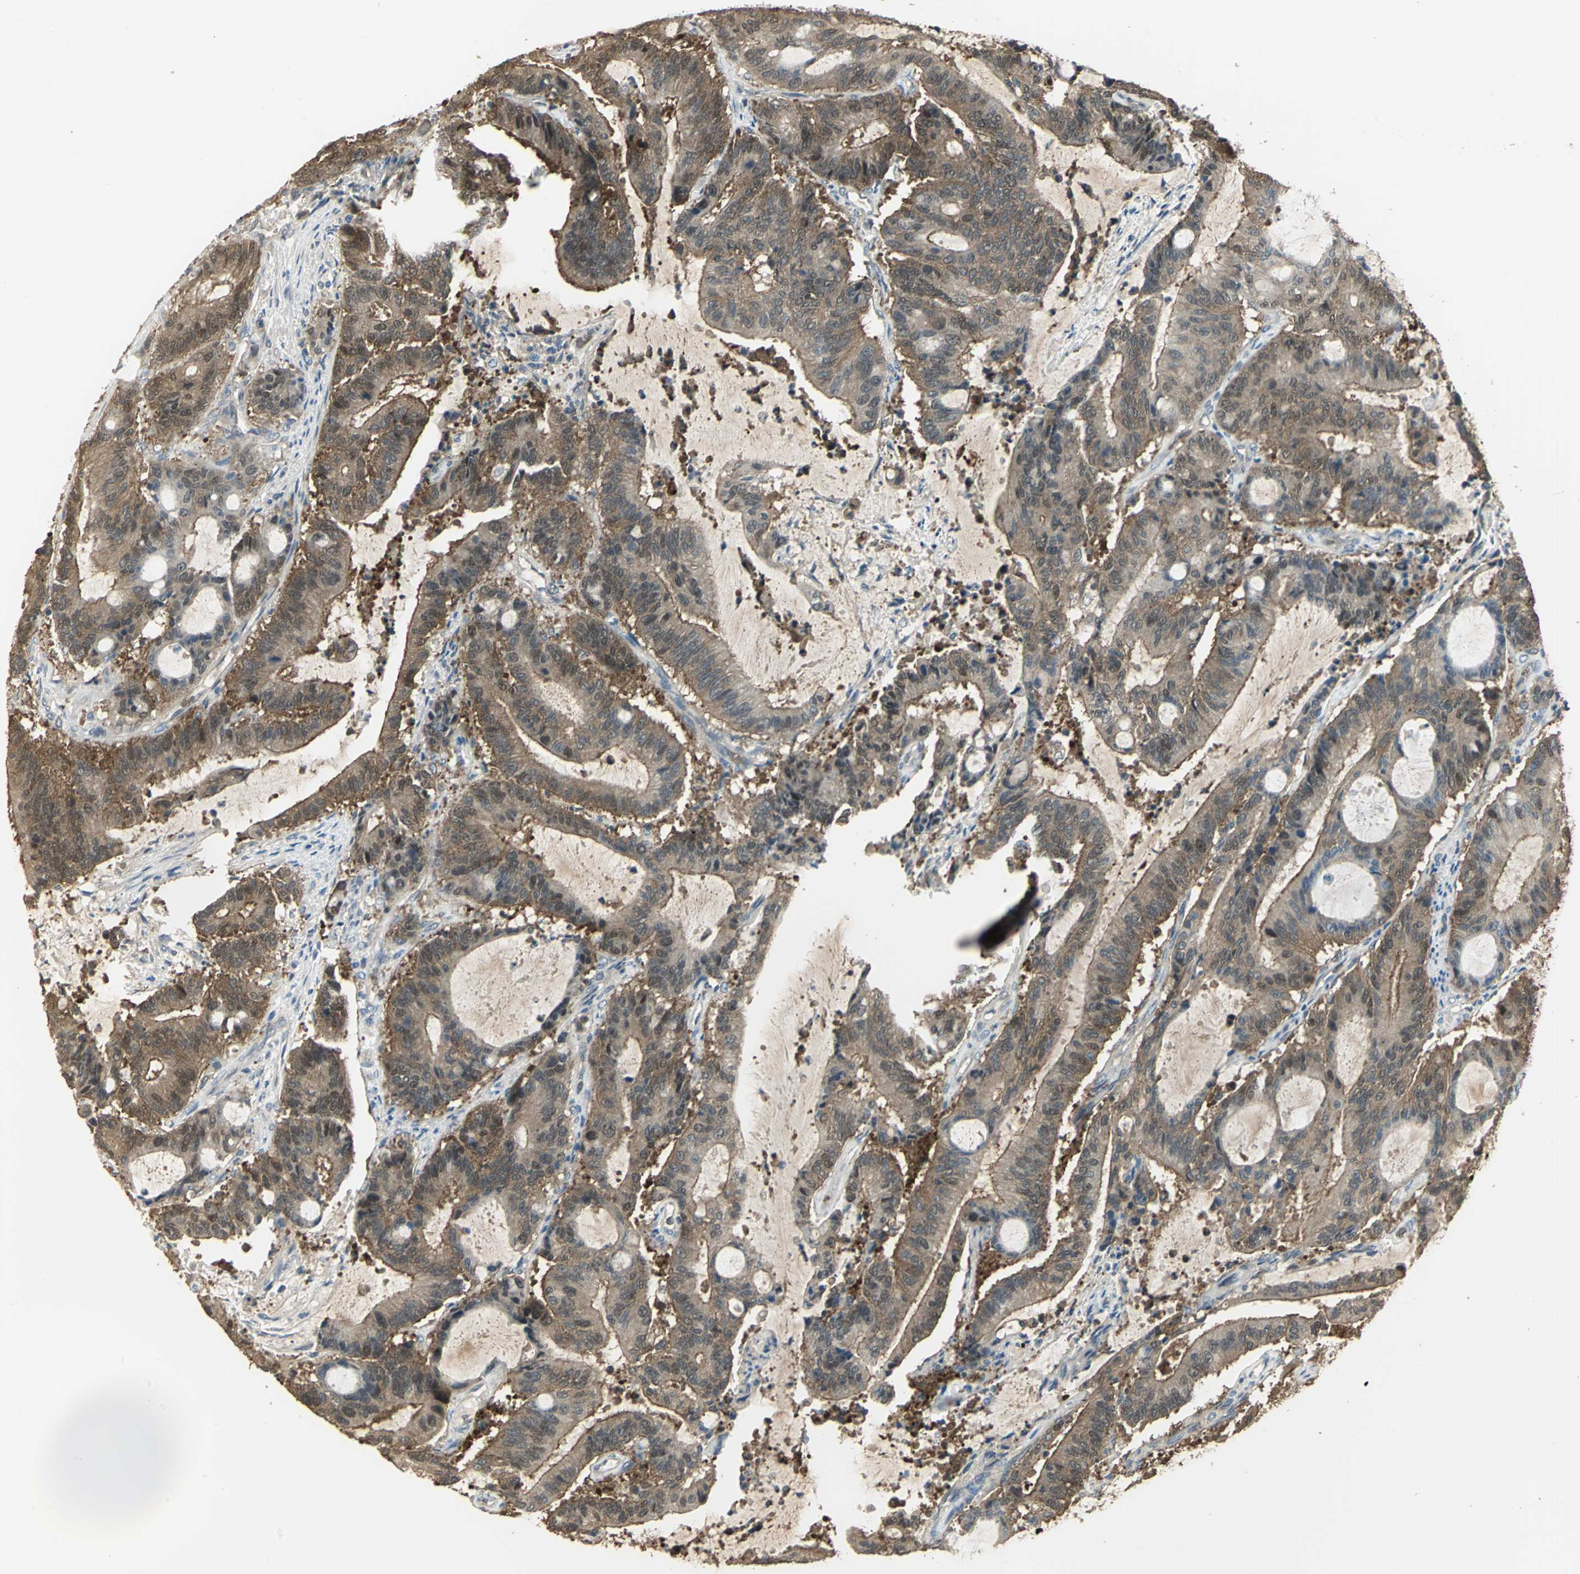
{"staining": {"intensity": "moderate", "quantity": ">75%", "location": "cytoplasmic/membranous"}, "tissue": "liver cancer", "cell_type": "Tumor cells", "image_type": "cancer", "snomed": [{"axis": "morphology", "description": "Cholangiocarcinoma"}, {"axis": "topography", "description": "Liver"}], "caption": "Liver cancer (cholangiocarcinoma) stained for a protein (brown) displays moderate cytoplasmic/membranous positive expression in approximately >75% of tumor cells.", "gene": "DDAH1", "patient": {"sex": "female", "age": 73}}